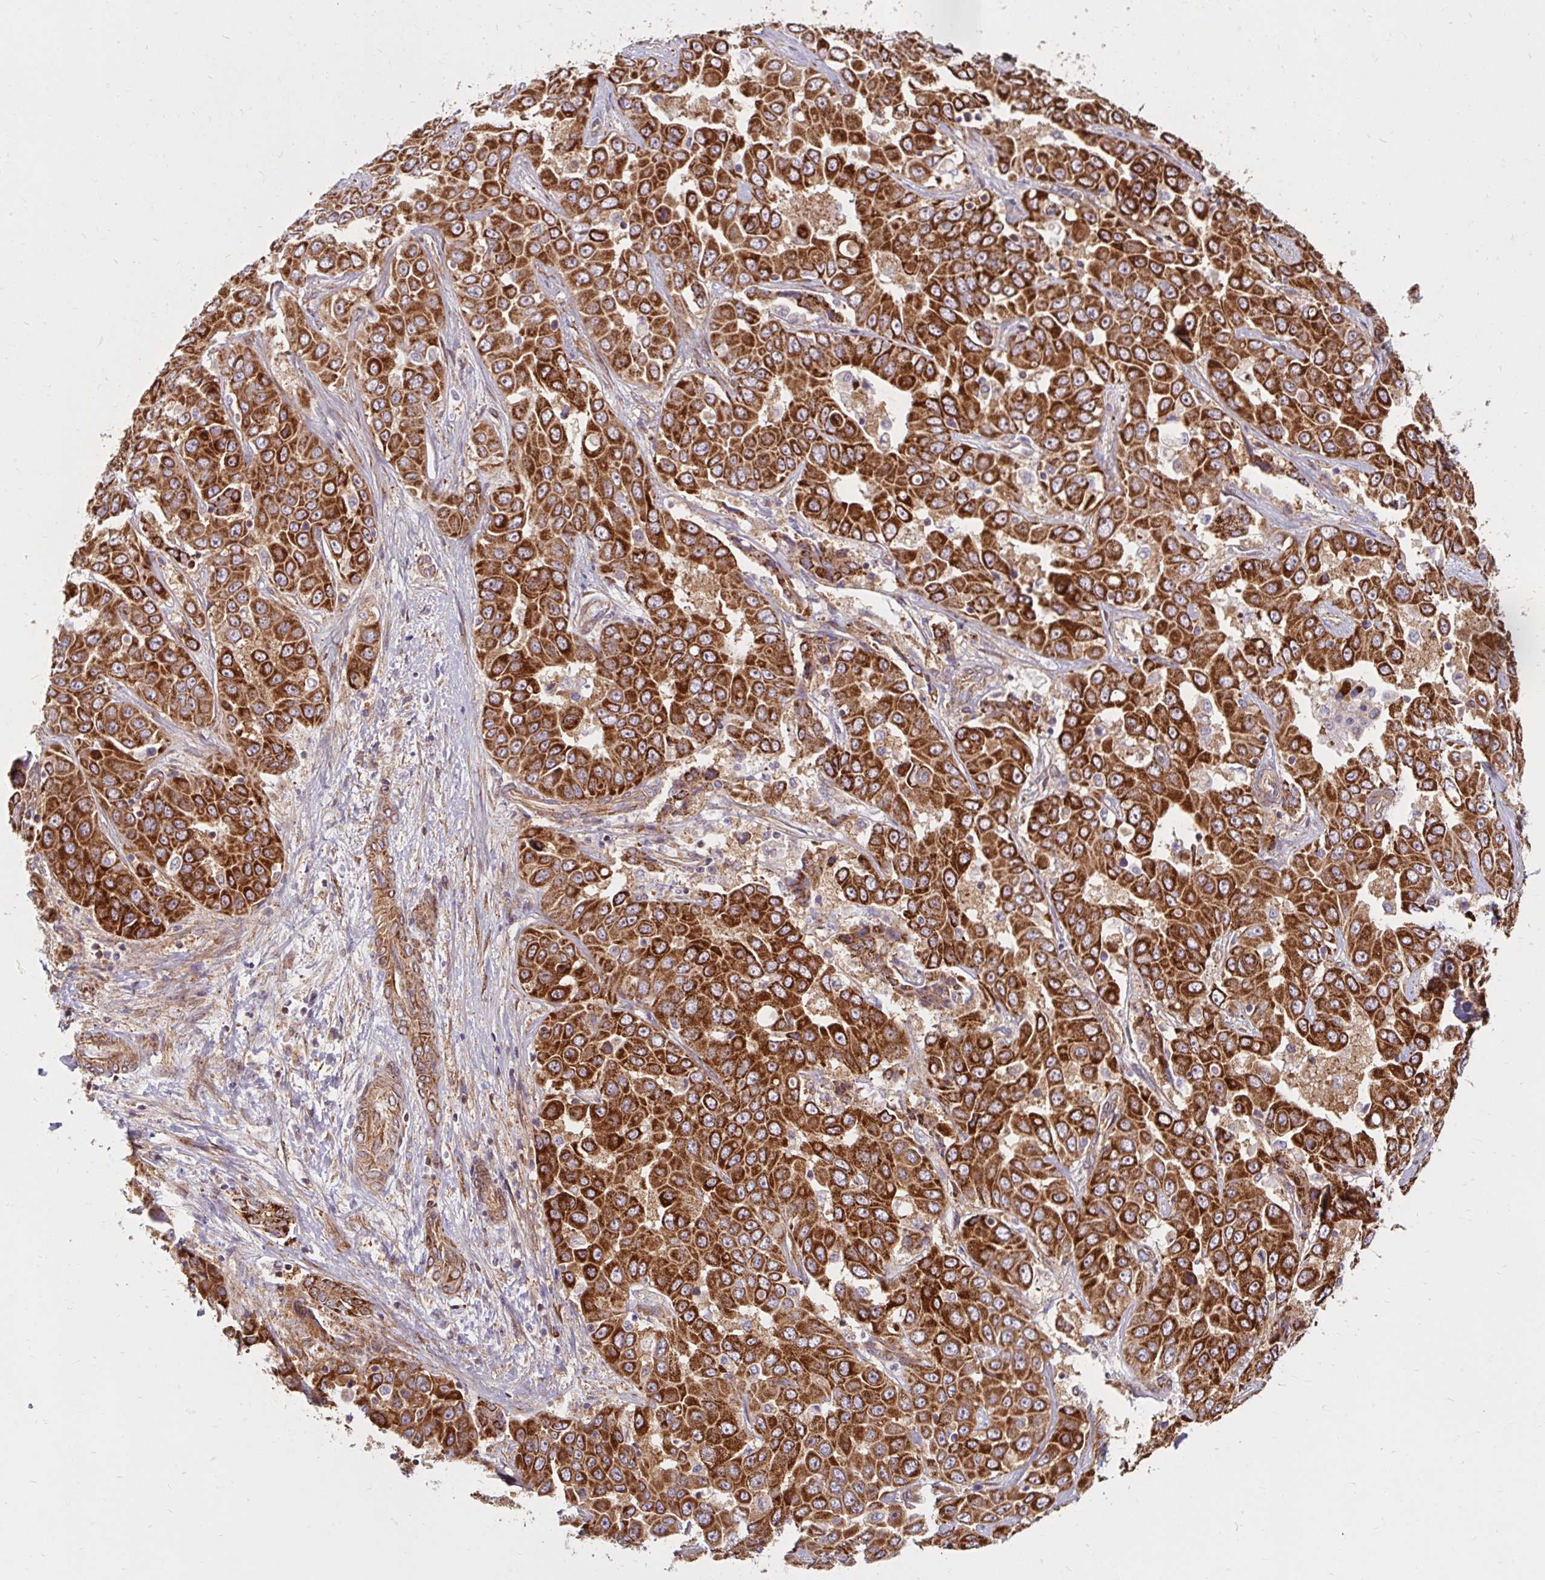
{"staining": {"intensity": "strong", "quantity": ">75%", "location": "cytoplasmic/membranous"}, "tissue": "liver cancer", "cell_type": "Tumor cells", "image_type": "cancer", "snomed": [{"axis": "morphology", "description": "Cholangiocarcinoma"}, {"axis": "topography", "description": "Liver"}], "caption": "The micrograph exhibits a brown stain indicating the presence of a protein in the cytoplasmic/membranous of tumor cells in liver cancer.", "gene": "BTF3", "patient": {"sex": "female", "age": 52}}